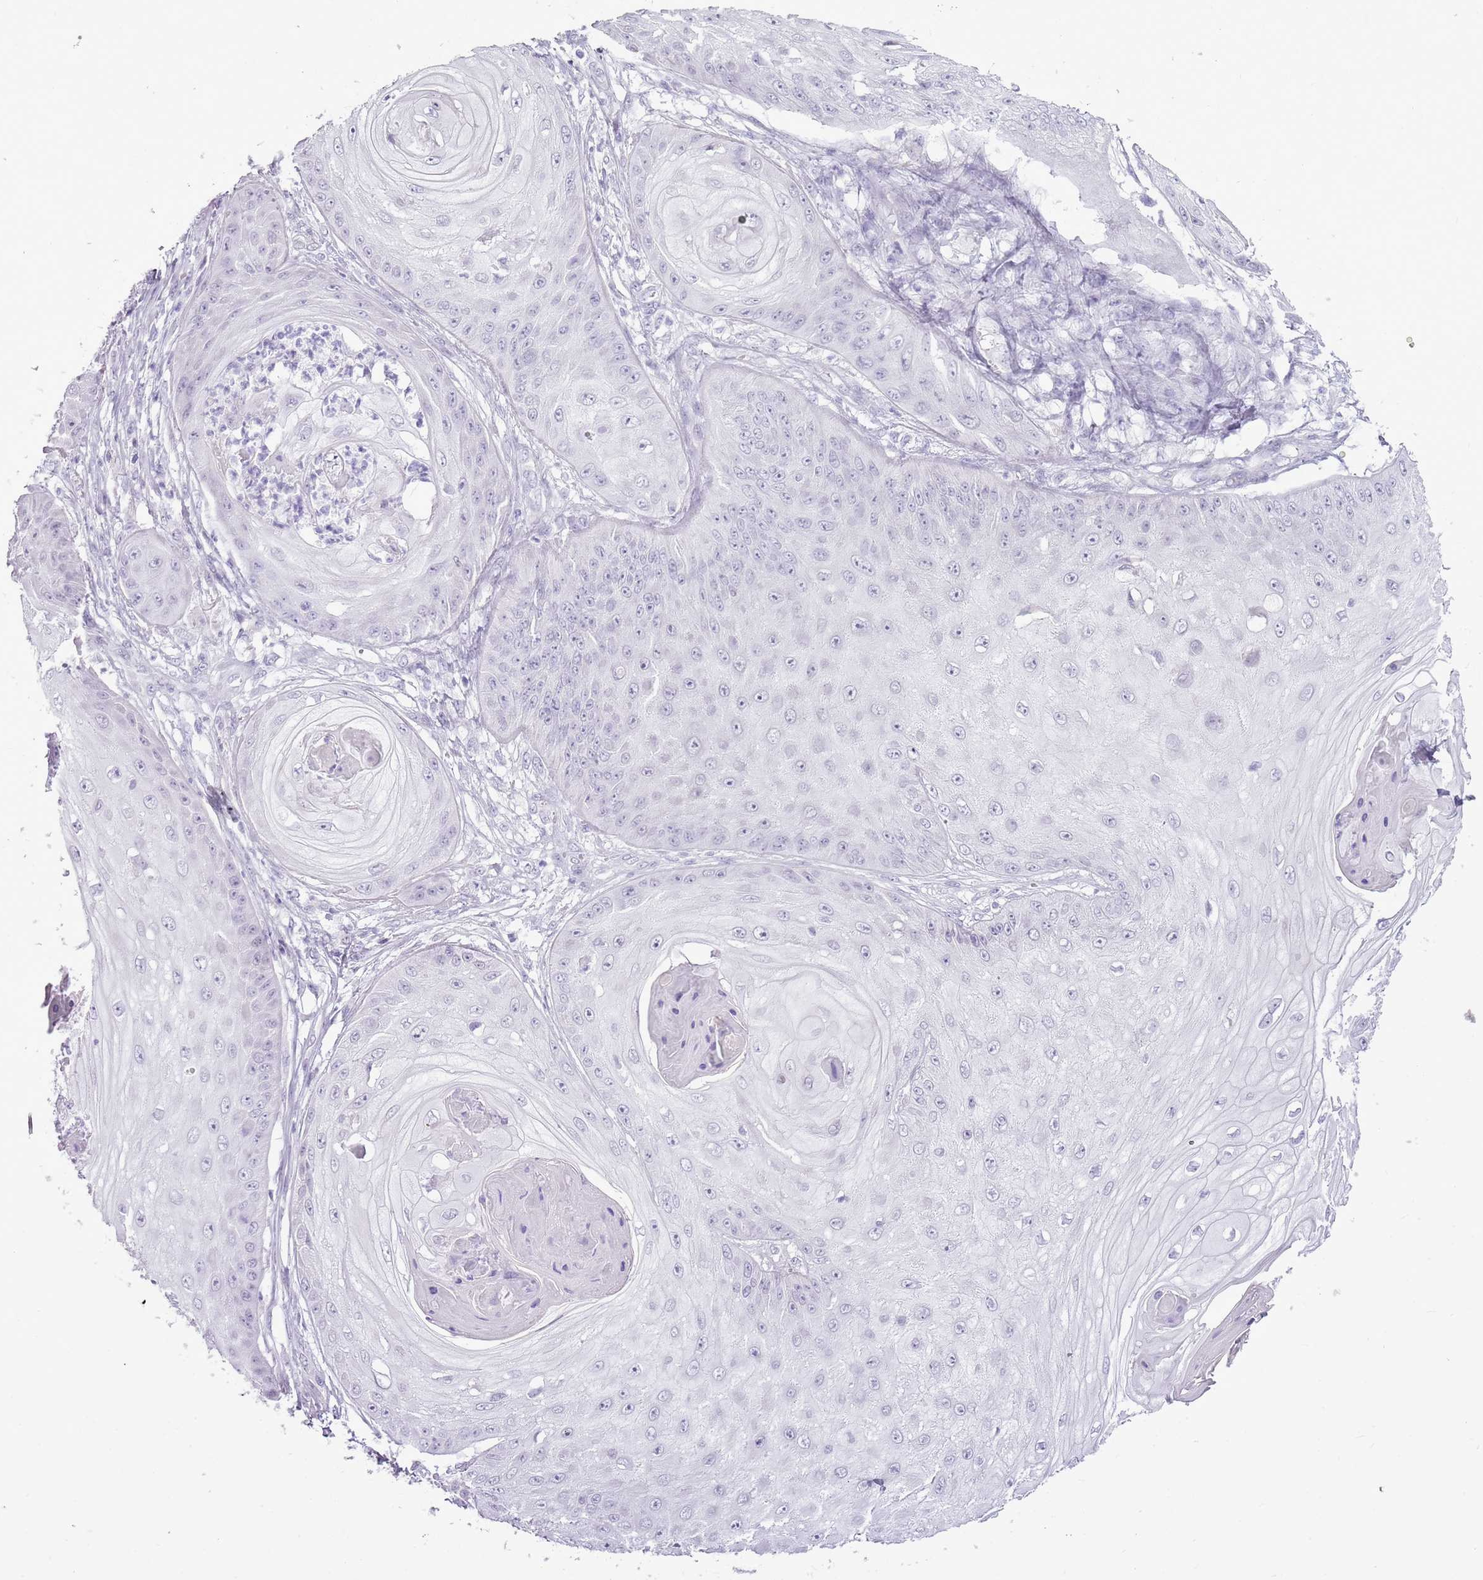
{"staining": {"intensity": "negative", "quantity": "none", "location": "none"}, "tissue": "skin cancer", "cell_type": "Tumor cells", "image_type": "cancer", "snomed": [{"axis": "morphology", "description": "Squamous cell carcinoma, NOS"}, {"axis": "topography", "description": "Skin"}], "caption": "A high-resolution histopathology image shows immunohistochemistry staining of skin squamous cell carcinoma, which displays no significant staining in tumor cells.", "gene": "RPL3L", "patient": {"sex": "male", "age": 70}}